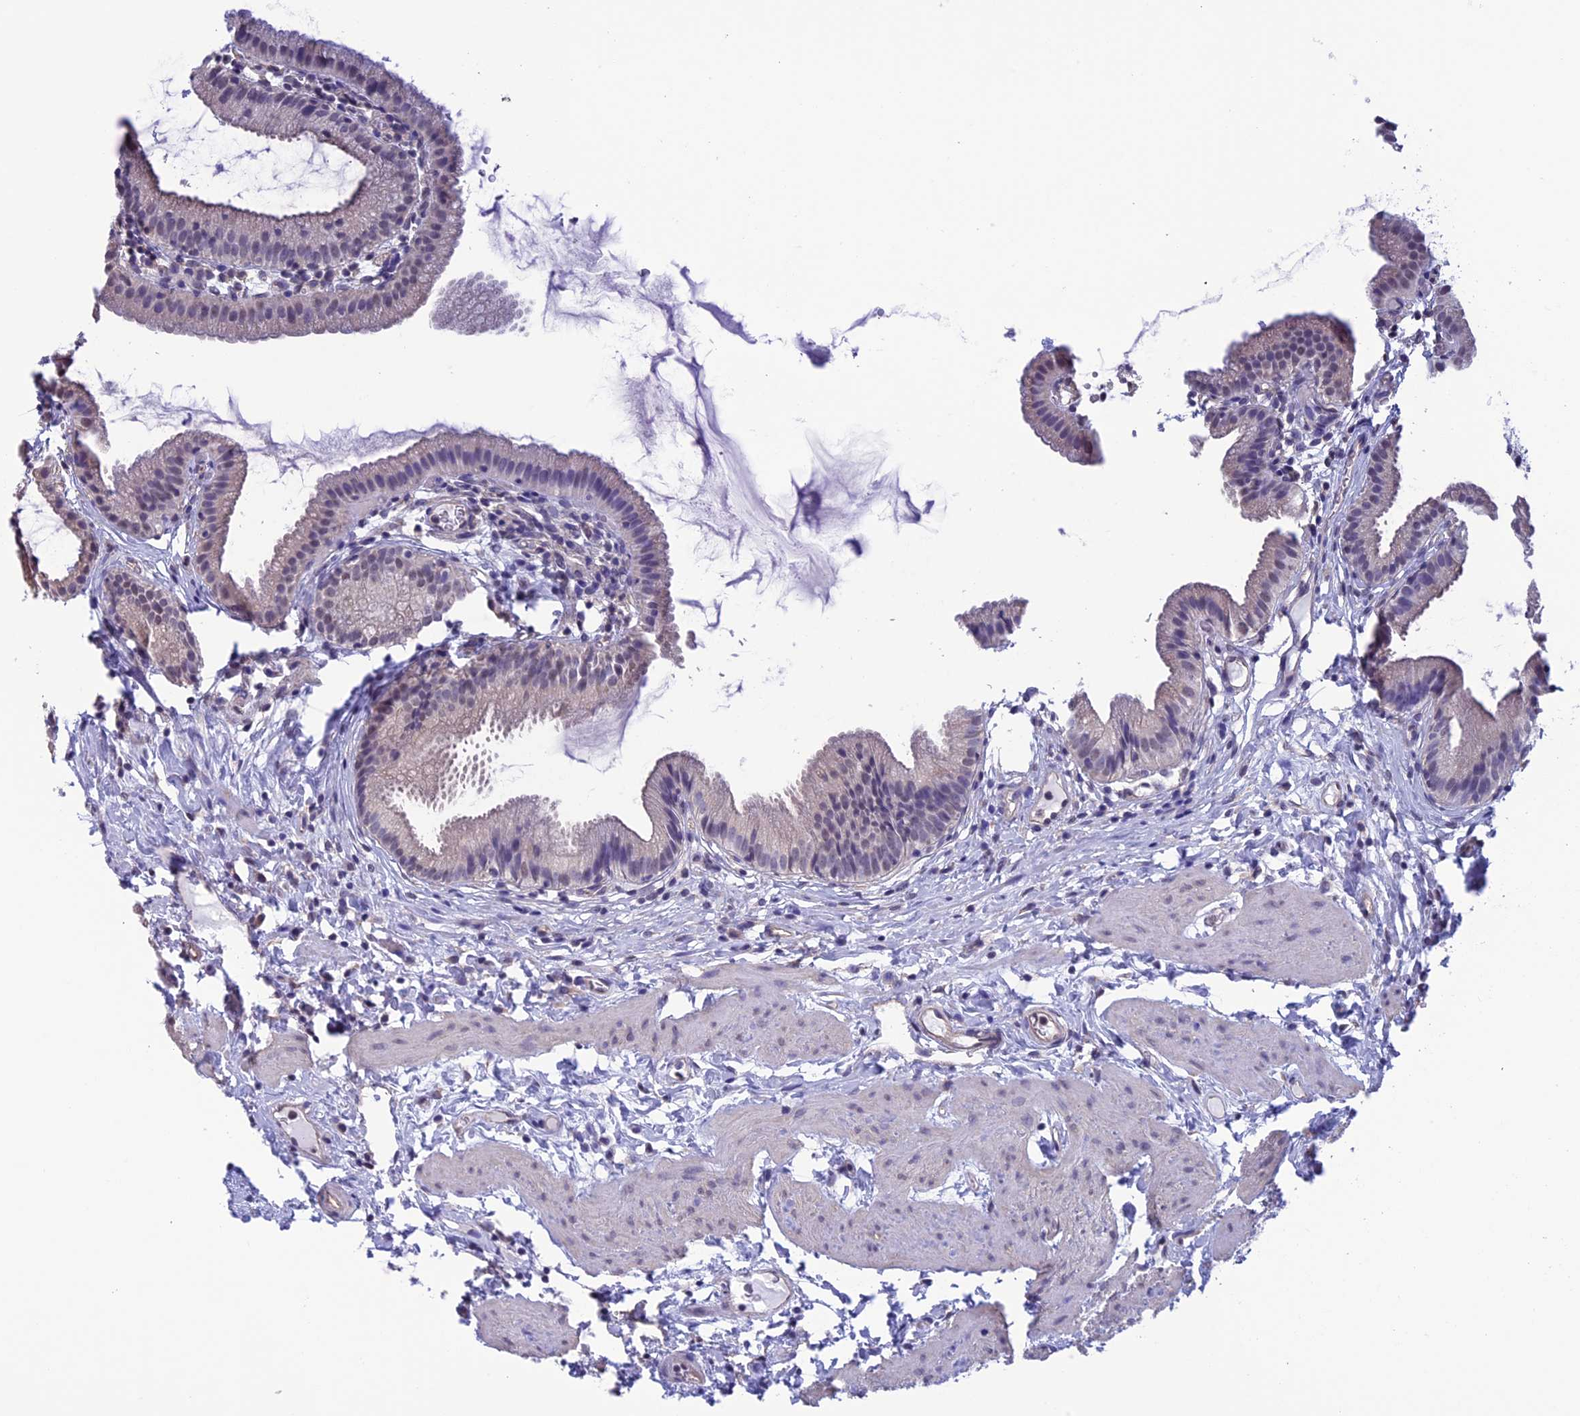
{"staining": {"intensity": "weak", "quantity": "<25%", "location": "cytoplasmic/membranous,nuclear"}, "tissue": "gallbladder", "cell_type": "Glandular cells", "image_type": "normal", "snomed": [{"axis": "morphology", "description": "Normal tissue, NOS"}, {"axis": "topography", "description": "Gallbladder"}], "caption": "High power microscopy histopathology image of an immunohistochemistry photomicrograph of normal gallbladder, revealing no significant staining in glandular cells.", "gene": "SLC1A6", "patient": {"sex": "female", "age": 46}}